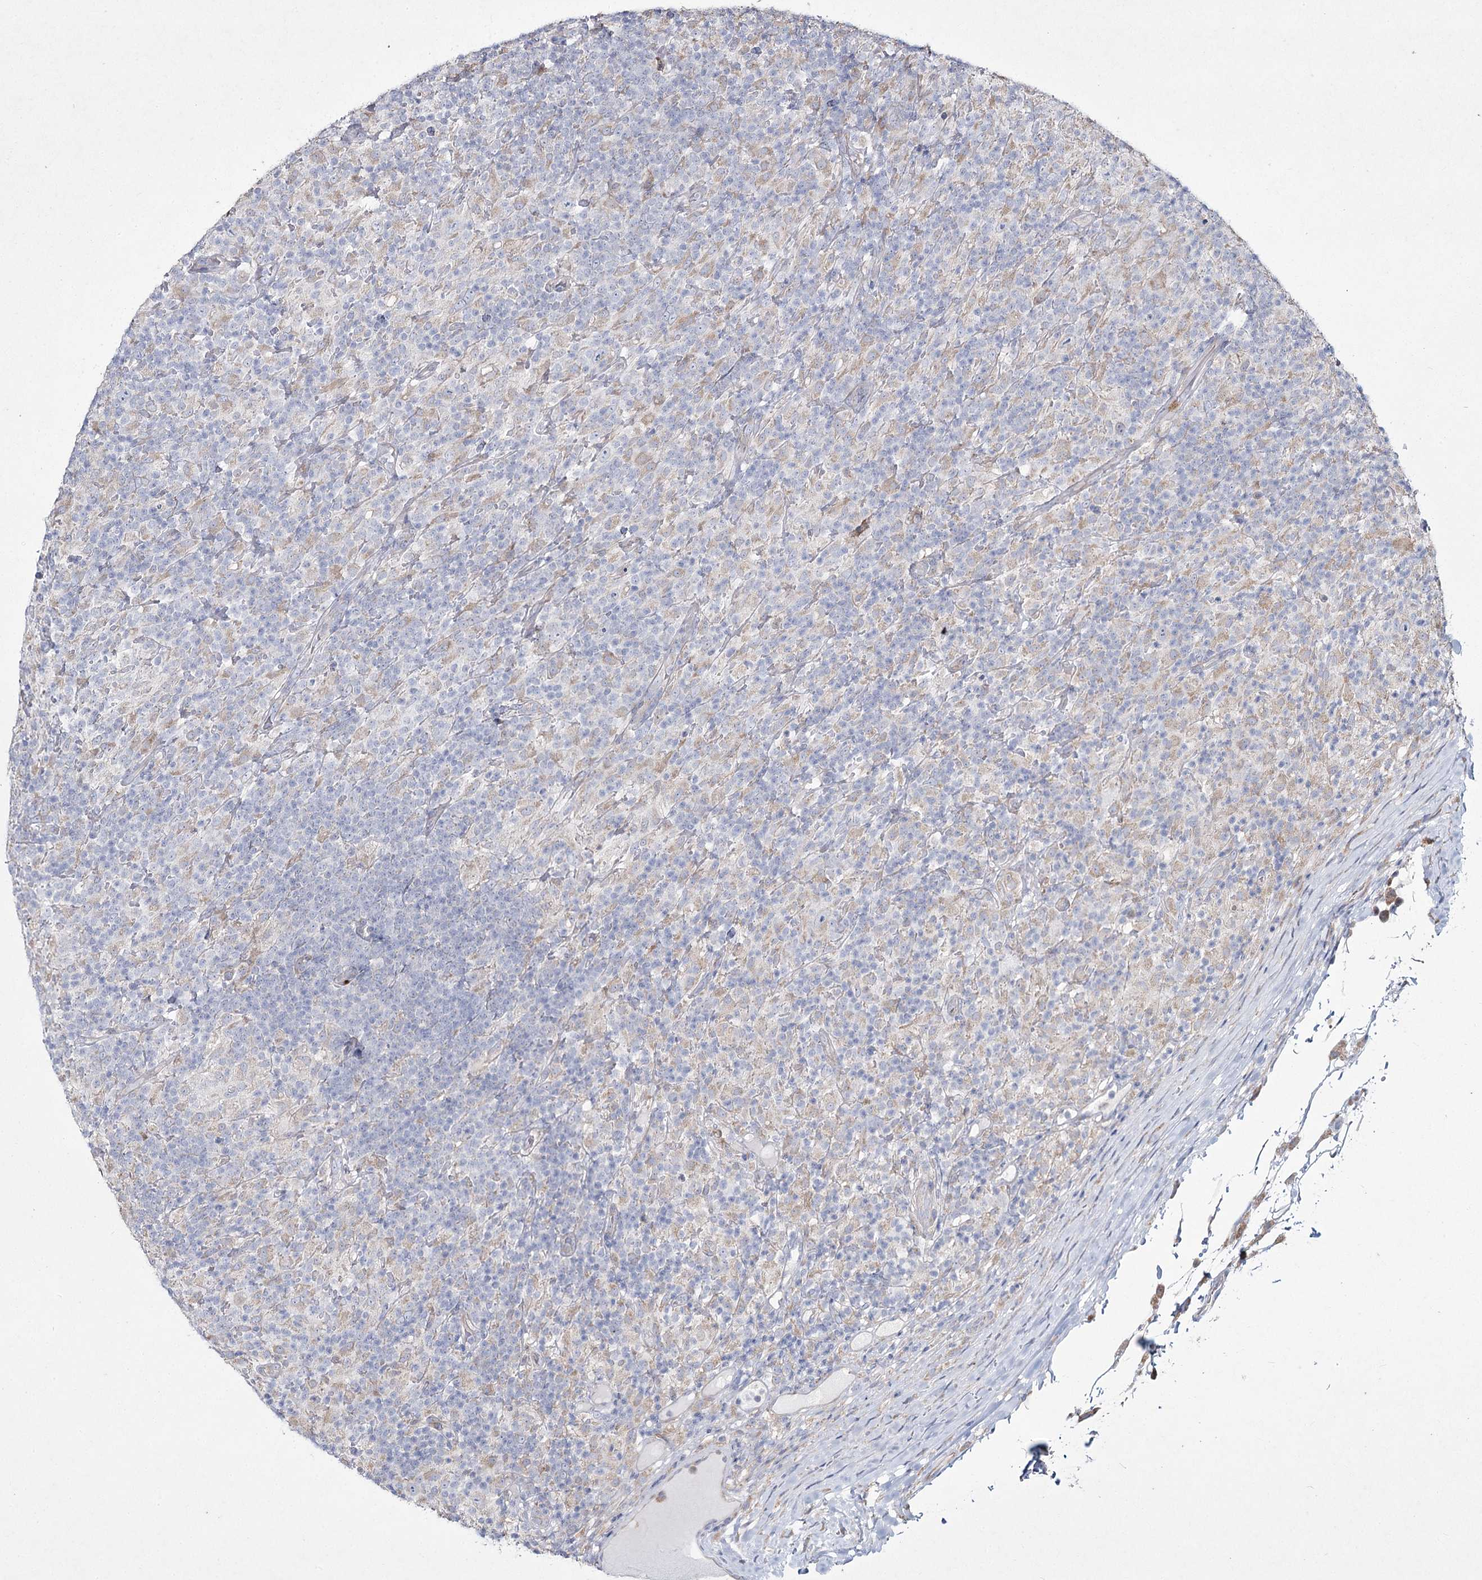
{"staining": {"intensity": "negative", "quantity": "none", "location": "none"}, "tissue": "lymphoma", "cell_type": "Tumor cells", "image_type": "cancer", "snomed": [{"axis": "morphology", "description": "Hodgkin's disease, NOS"}, {"axis": "topography", "description": "Lymph node"}], "caption": "There is no significant expression in tumor cells of Hodgkin's disease.", "gene": "NIPAL4", "patient": {"sex": "male", "age": 70}}